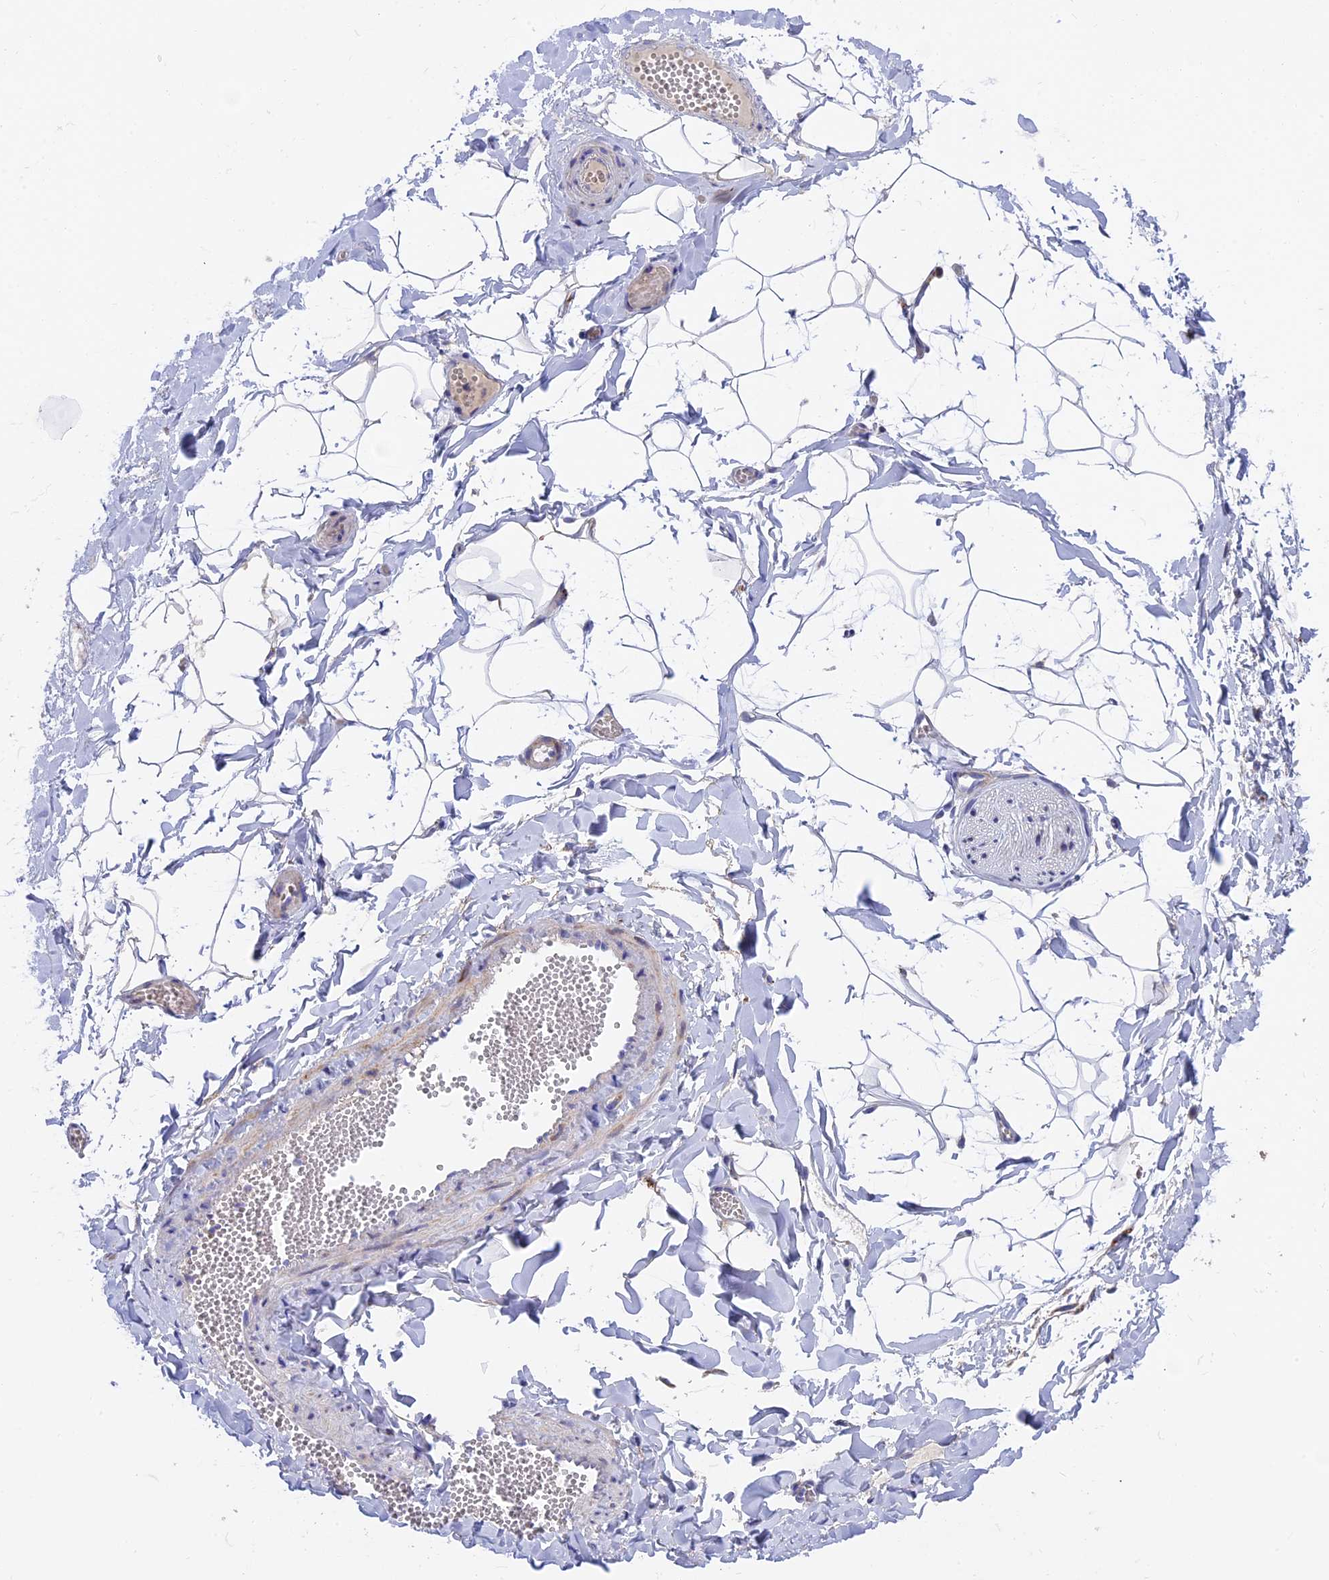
{"staining": {"intensity": "negative", "quantity": "none", "location": "none"}, "tissue": "adipose tissue", "cell_type": "Adipocytes", "image_type": "normal", "snomed": [{"axis": "morphology", "description": "Normal tissue, NOS"}, {"axis": "topography", "description": "Gallbladder"}, {"axis": "topography", "description": "Peripheral nerve tissue"}], "caption": "Immunohistochemistry image of normal adipose tissue stained for a protein (brown), which reveals no staining in adipocytes. (Stains: DAB (3,3'-diaminobenzidine) IHC with hematoxylin counter stain, Microscopy: brightfield microscopy at high magnification).", "gene": "ETFDH", "patient": {"sex": "male", "age": 38}}